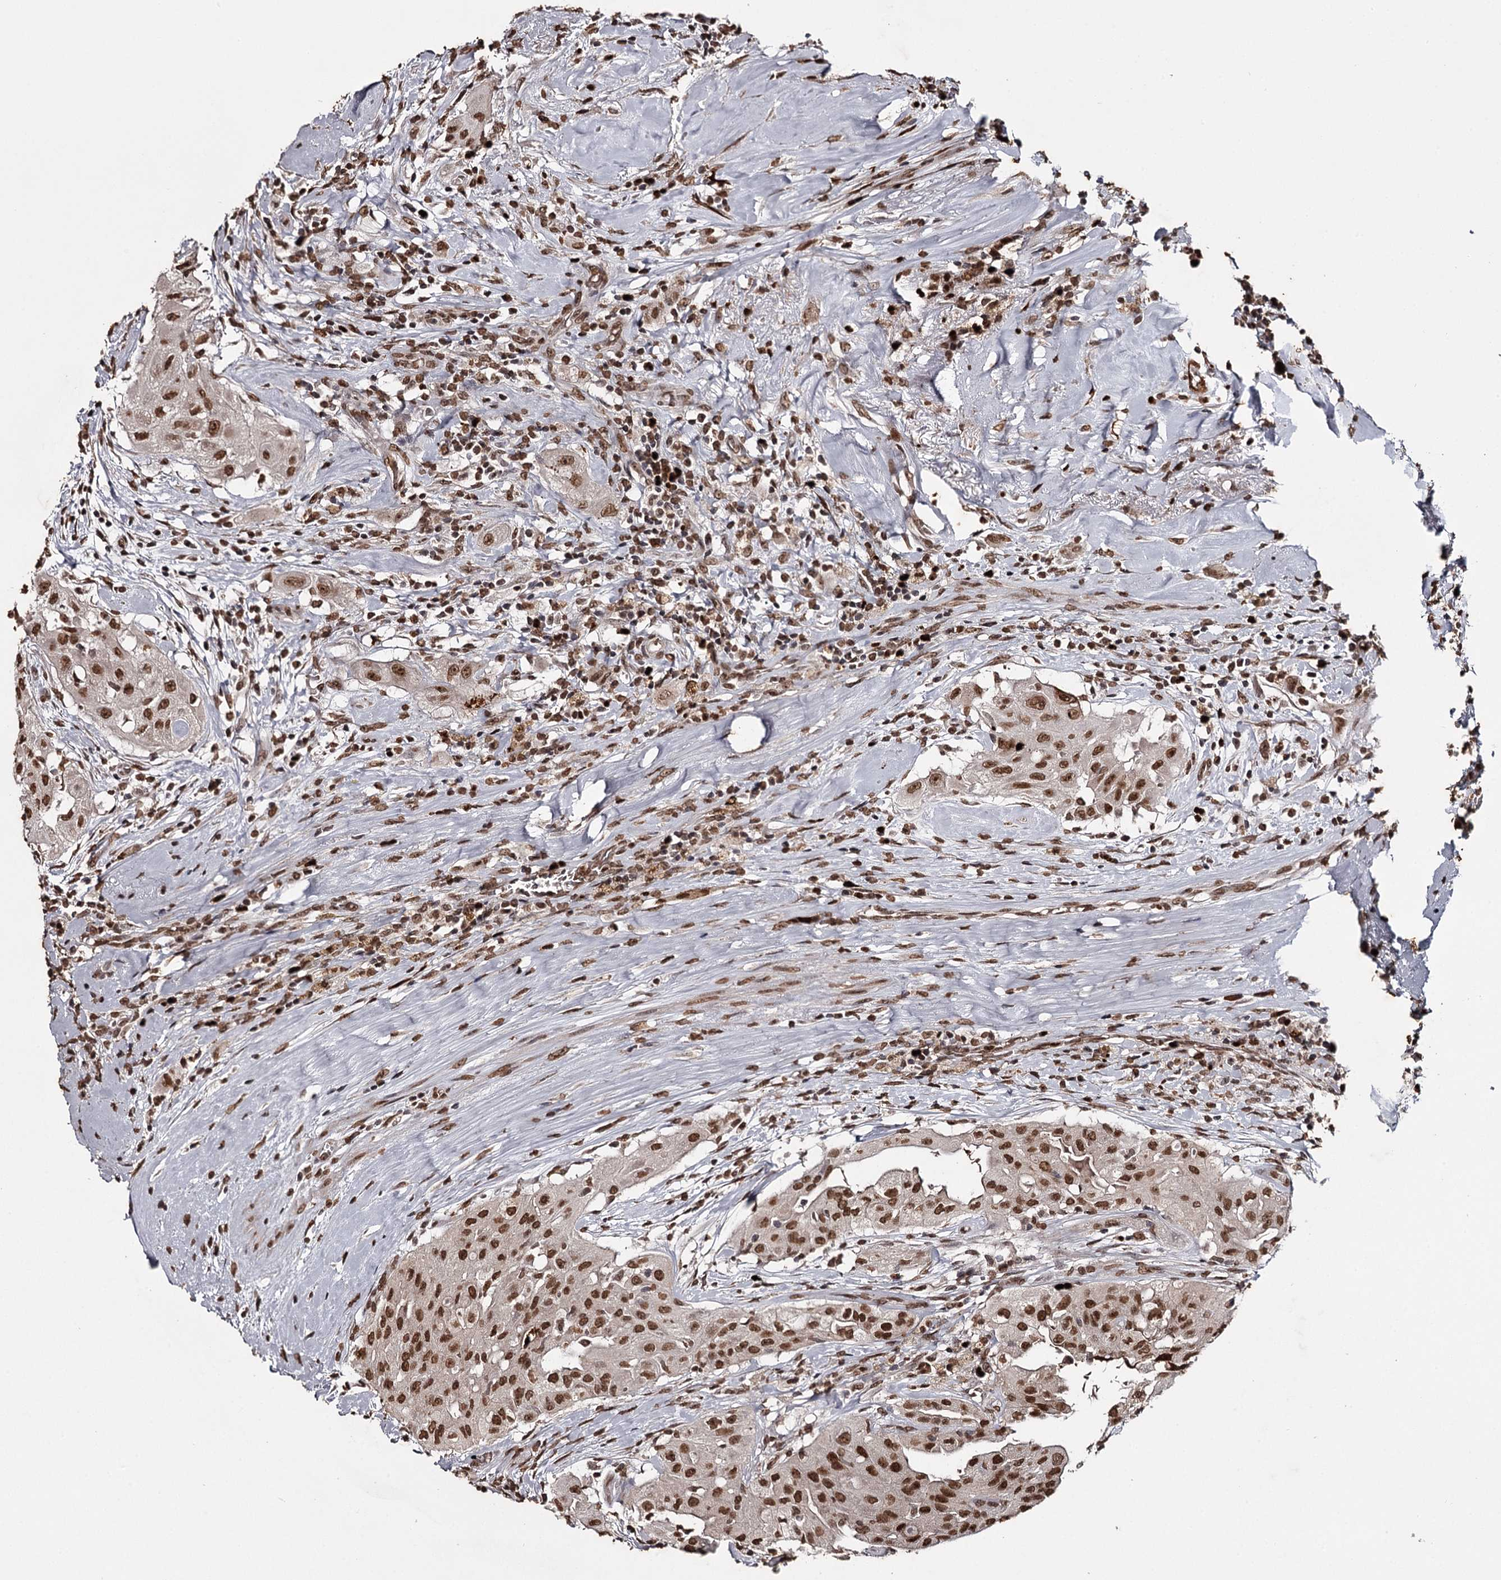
{"staining": {"intensity": "strong", "quantity": ">75%", "location": "nuclear"}, "tissue": "thyroid cancer", "cell_type": "Tumor cells", "image_type": "cancer", "snomed": [{"axis": "morphology", "description": "Papillary adenocarcinoma, NOS"}, {"axis": "topography", "description": "Thyroid gland"}], "caption": "This image displays thyroid cancer (papillary adenocarcinoma) stained with IHC to label a protein in brown. The nuclear of tumor cells show strong positivity for the protein. Nuclei are counter-stained blue.", "gene": "THYN1", "patient": {"sex": "female", "age": 59}}